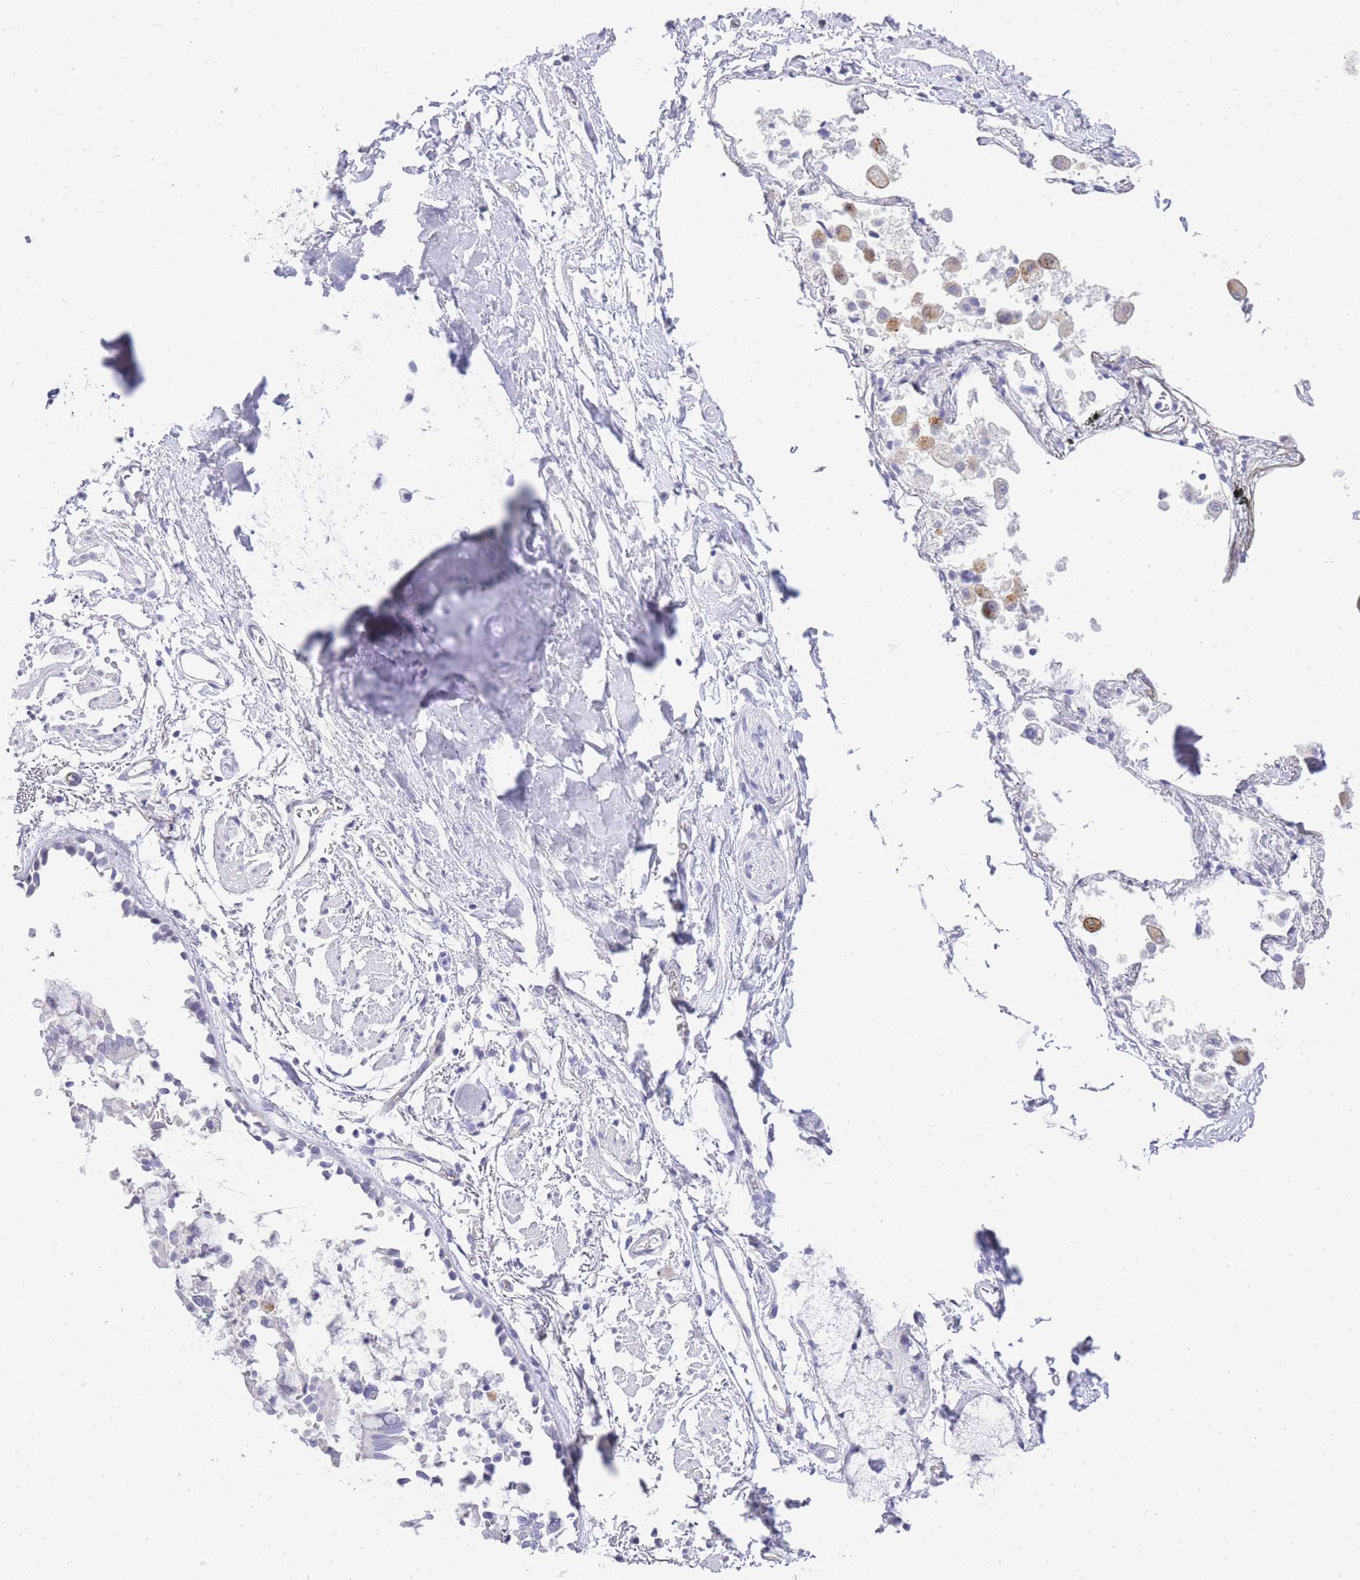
{"staining": {"intensity": "negative", "quantity": "none", "location": "none"}, "tissue": "adipose tissue", "cell_type": "Adipocytes", "image_type": "normal", "snomed": [{"axis": "morphology", "description": "Normal tissue, NOS"}, {"axis": "topography", "description": "Cartilage tissue"}], "caption": "IHC photomicrograph of normal adipose tissue: adipose tissue stained with DAB exhibits no significant protein expression in adipocytes. Brightfield microscopy of immunohistochemistry stained with DAB (brown) and hematoxylin (blue), captured at high magnification.", "gene": "RHO", "patient": {"sex": "male", "age": 73}}